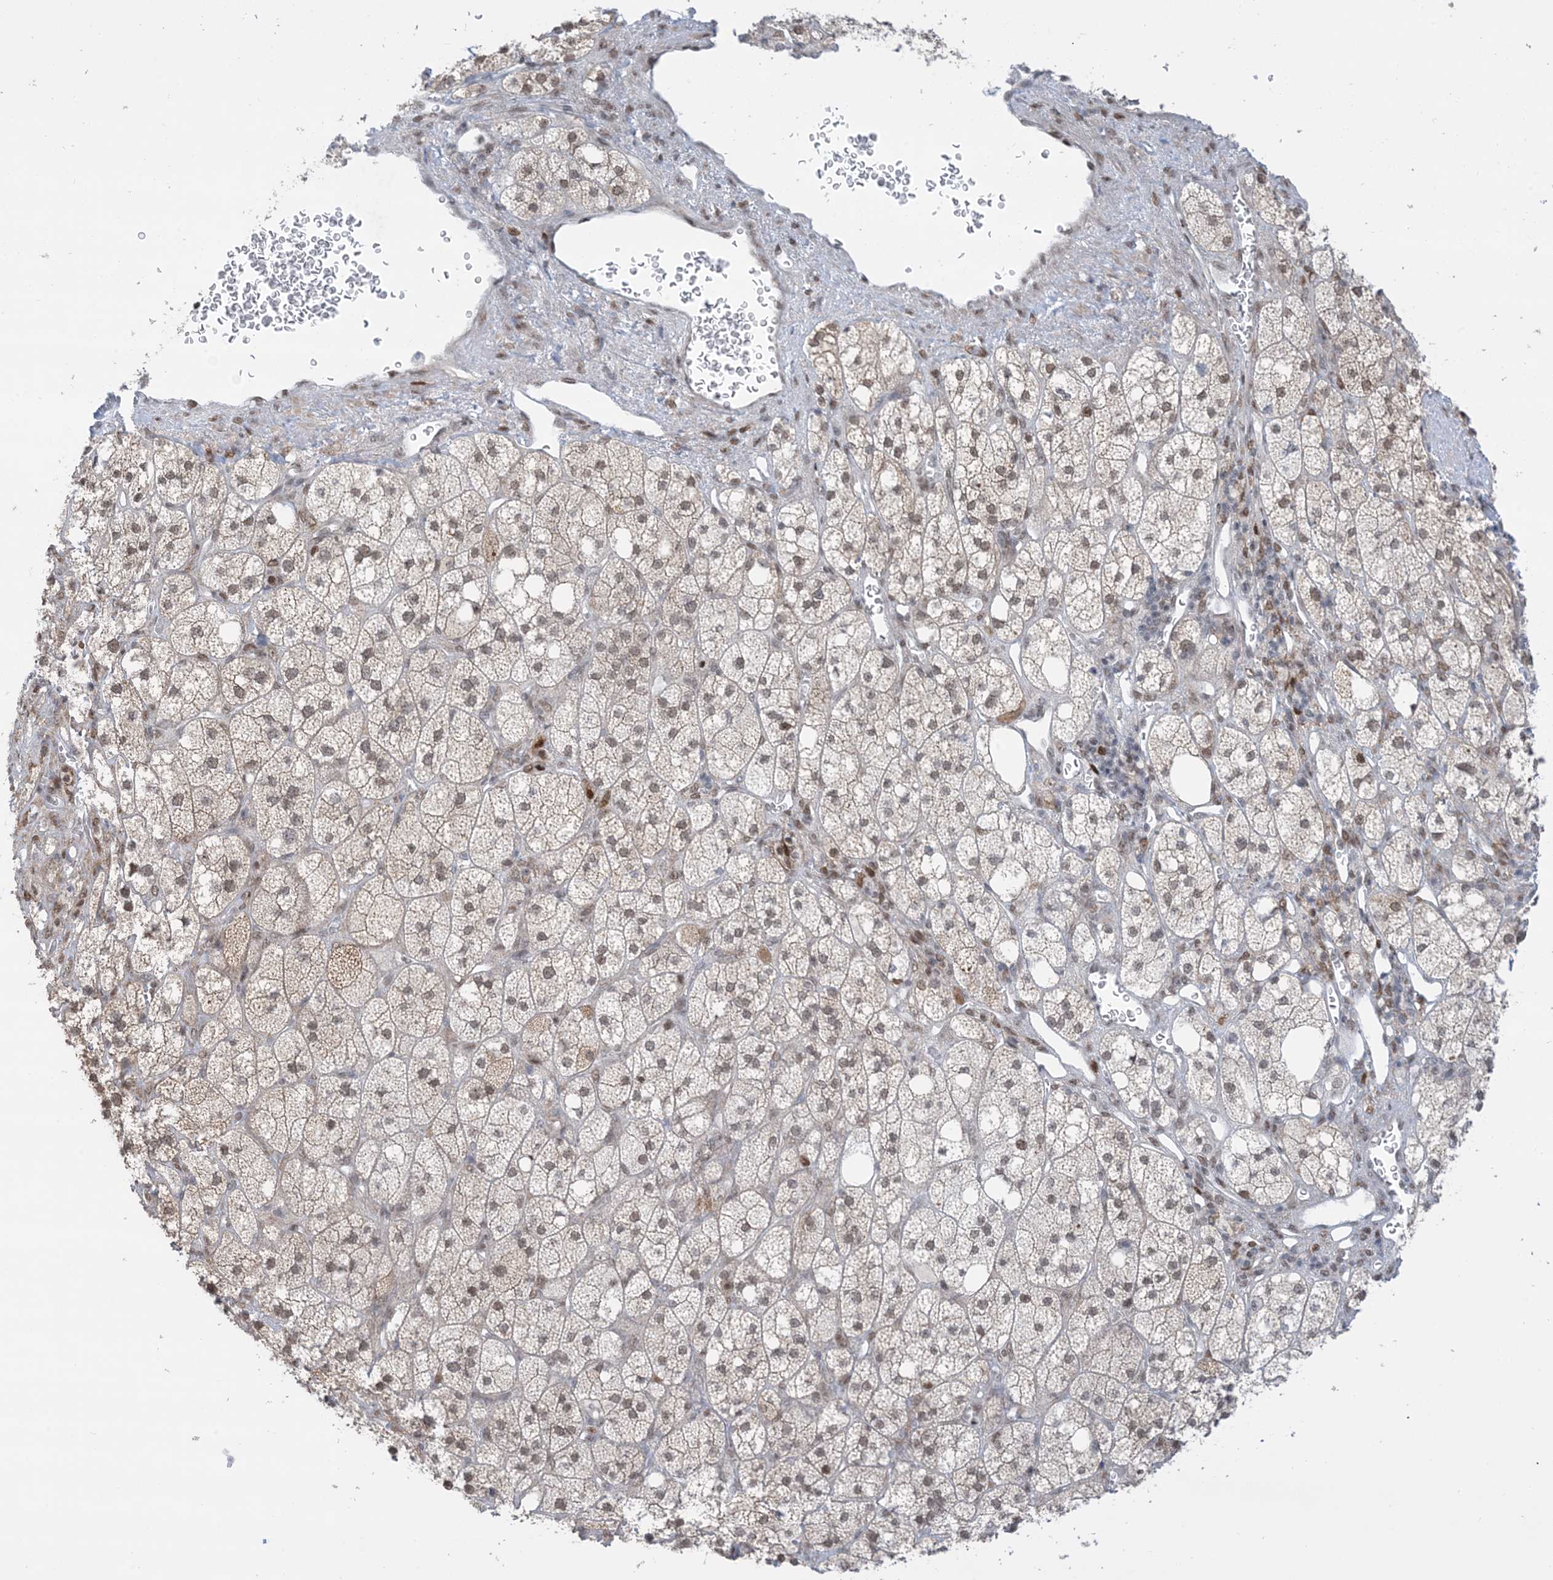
{"staining": {"intensity": "strong", "quantity": "<25%", "location": "cytoplasmic/membranous,nuclear"}, "tissue": "adrenal gland", "cell_type": "Glandular cells", "image_type": "normal", "snomed": [{"axis": "morphology", "description": "Normal tissue, NOS"}, {"axis": "topography", "description": "Adrenal gland"}], "caption": "Immunohistochemical staining of normal adrenal gland exhibits <25% levels of strong cytoplasmic/membranous,nuclear protein staining in about <25% of glandular cells.", "gene": "TFPT", "patient": {"sex": "male", "age": 61}}